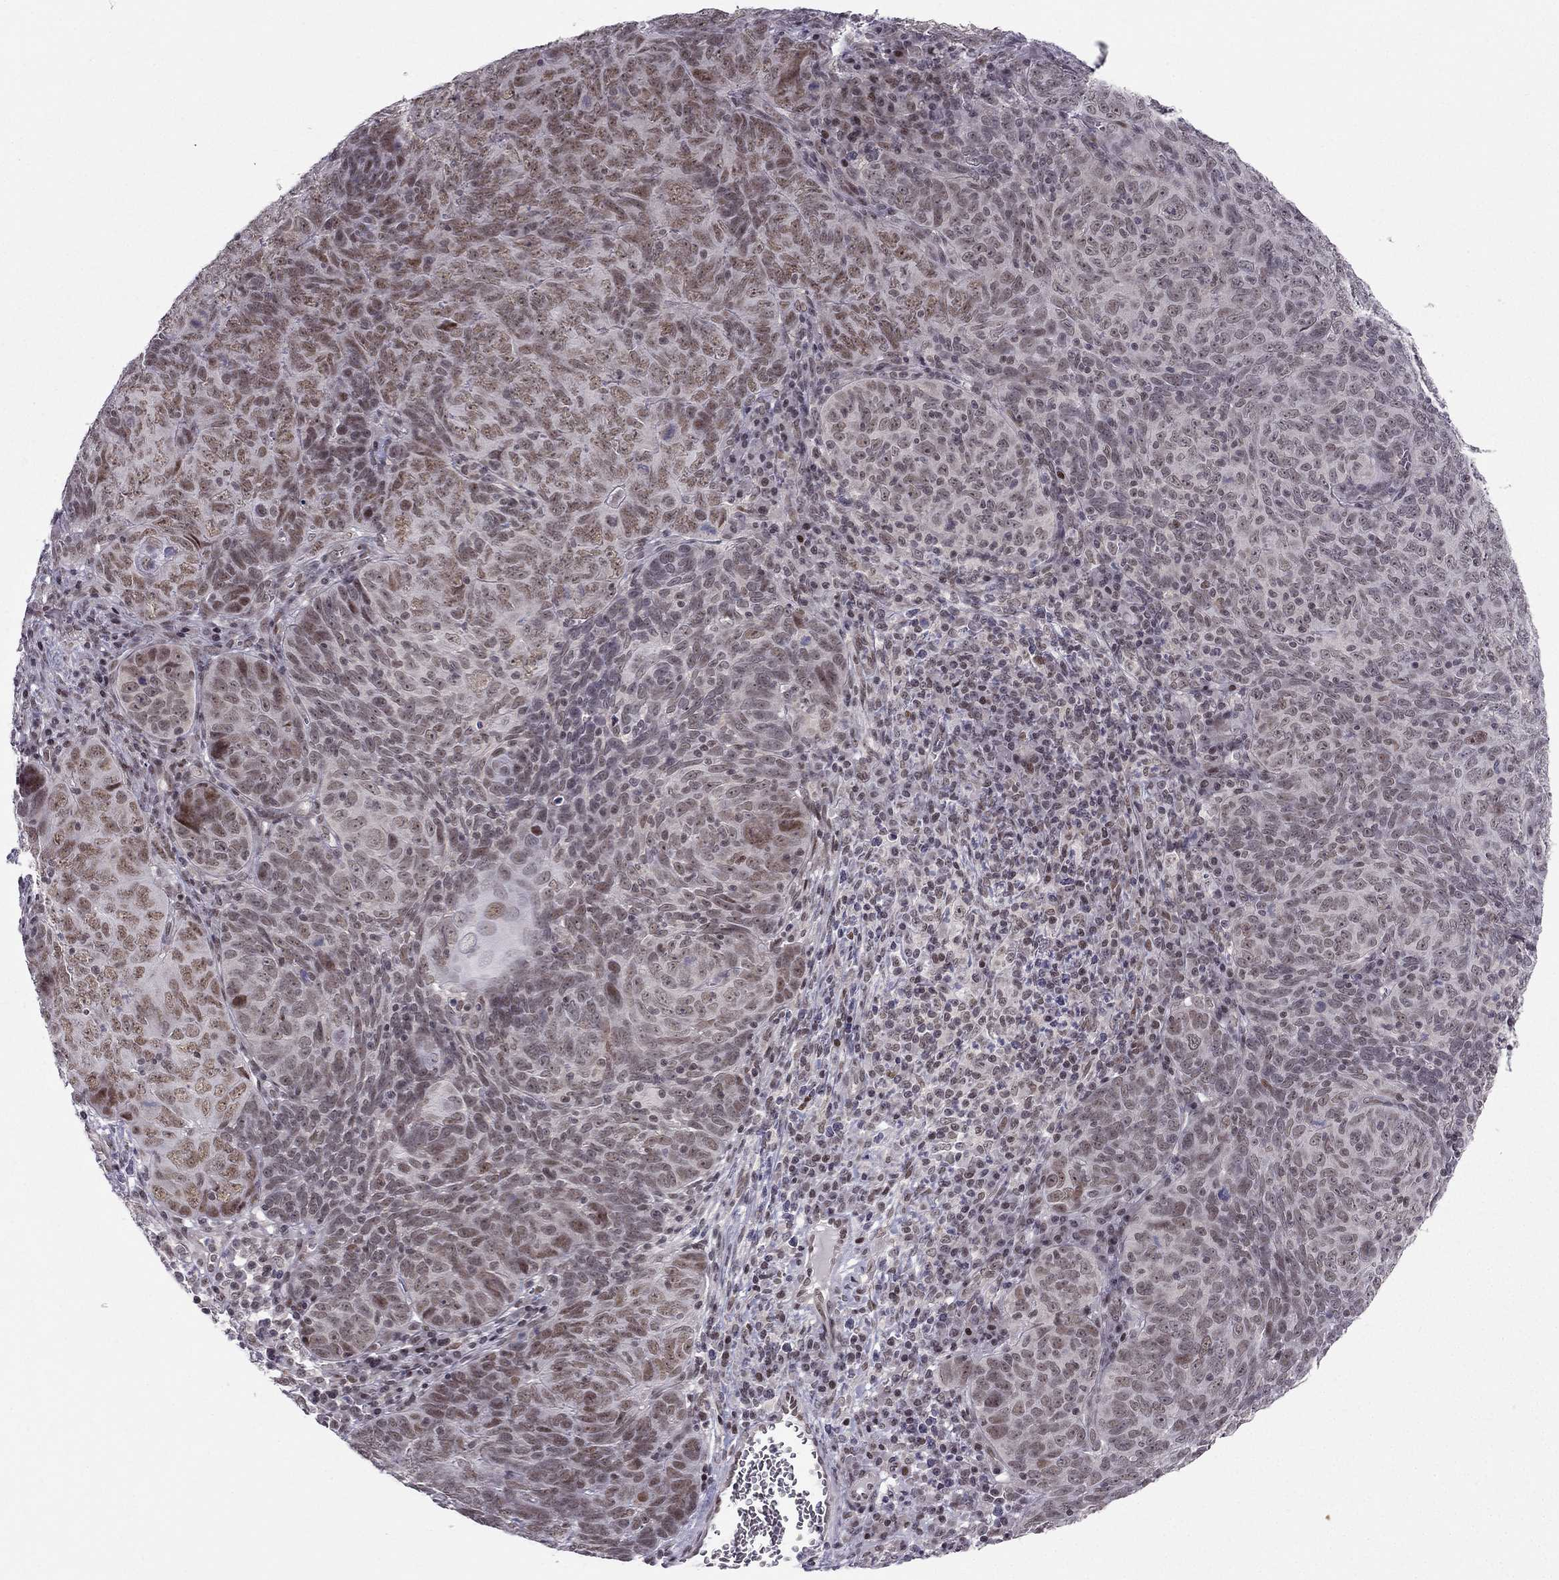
{"staining": {"intensity": "weak", "quantity": "<25%", "location": "nuclear"}, "tissue": "skin cancer", "cell_type": "Tumor cells", "image_type": "cancer", "snomed": [{"axis": "morphology", "description": "Squamous cell carcinoma, NOS"}, {"axis": "topography", "description": "Skin"}, {"axis": "topography", "description": "Anal"}], "caption": "IHC of skin cancer (squamous cell carcinoma) demonstrates no expression in tumor cells.", "gene": "RPRD2", "patient": {"sex": "female", "age": 51}}